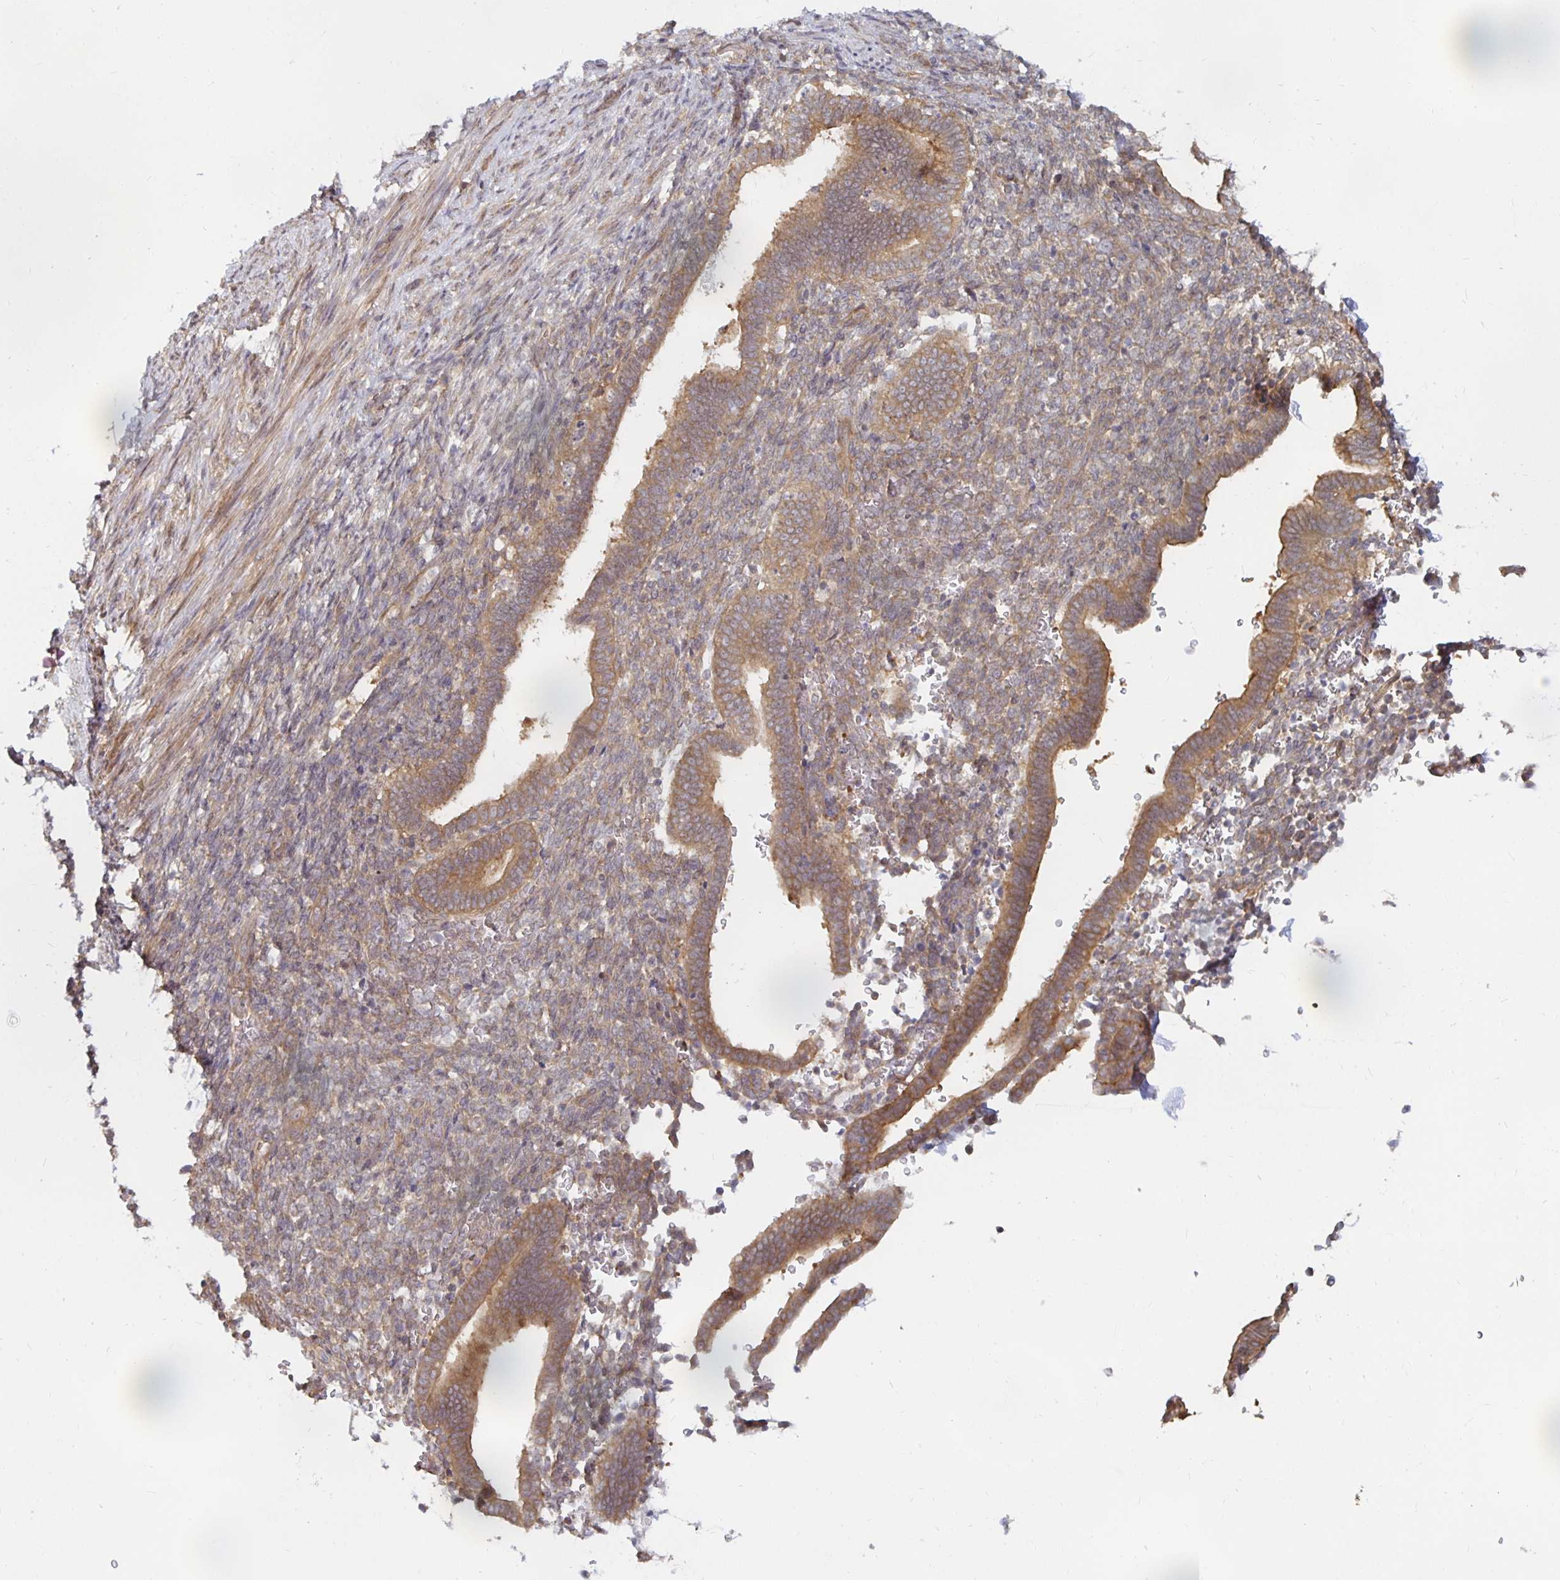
{"staining": {"intensity": "weak", "quantity": "25%-75%", "location": "cytoplasmic/membranous"}, "tissue": "endometrium", "cell_type": "Cells in endometrial stroma", "image_type": "normal", "snomed": [{"axis": "morphology", "description": "Normal tissue, NOS"}, {"axis": "topography", "description": "Endometrium"}], "caption": "Immunohistochemical staining of normal human endometrium demonstrates 25%-75% levels of weak cytoplasmic/membranous protein expression in approximately 25%-75% of cells in endometrial stroma. (DAB (3,3'-diaminobenzidine) IHC, brown staining for protein, blue staining for nuclei).", "gene": "PDAP1", "patient": {"sex": "female", "age": 34}}